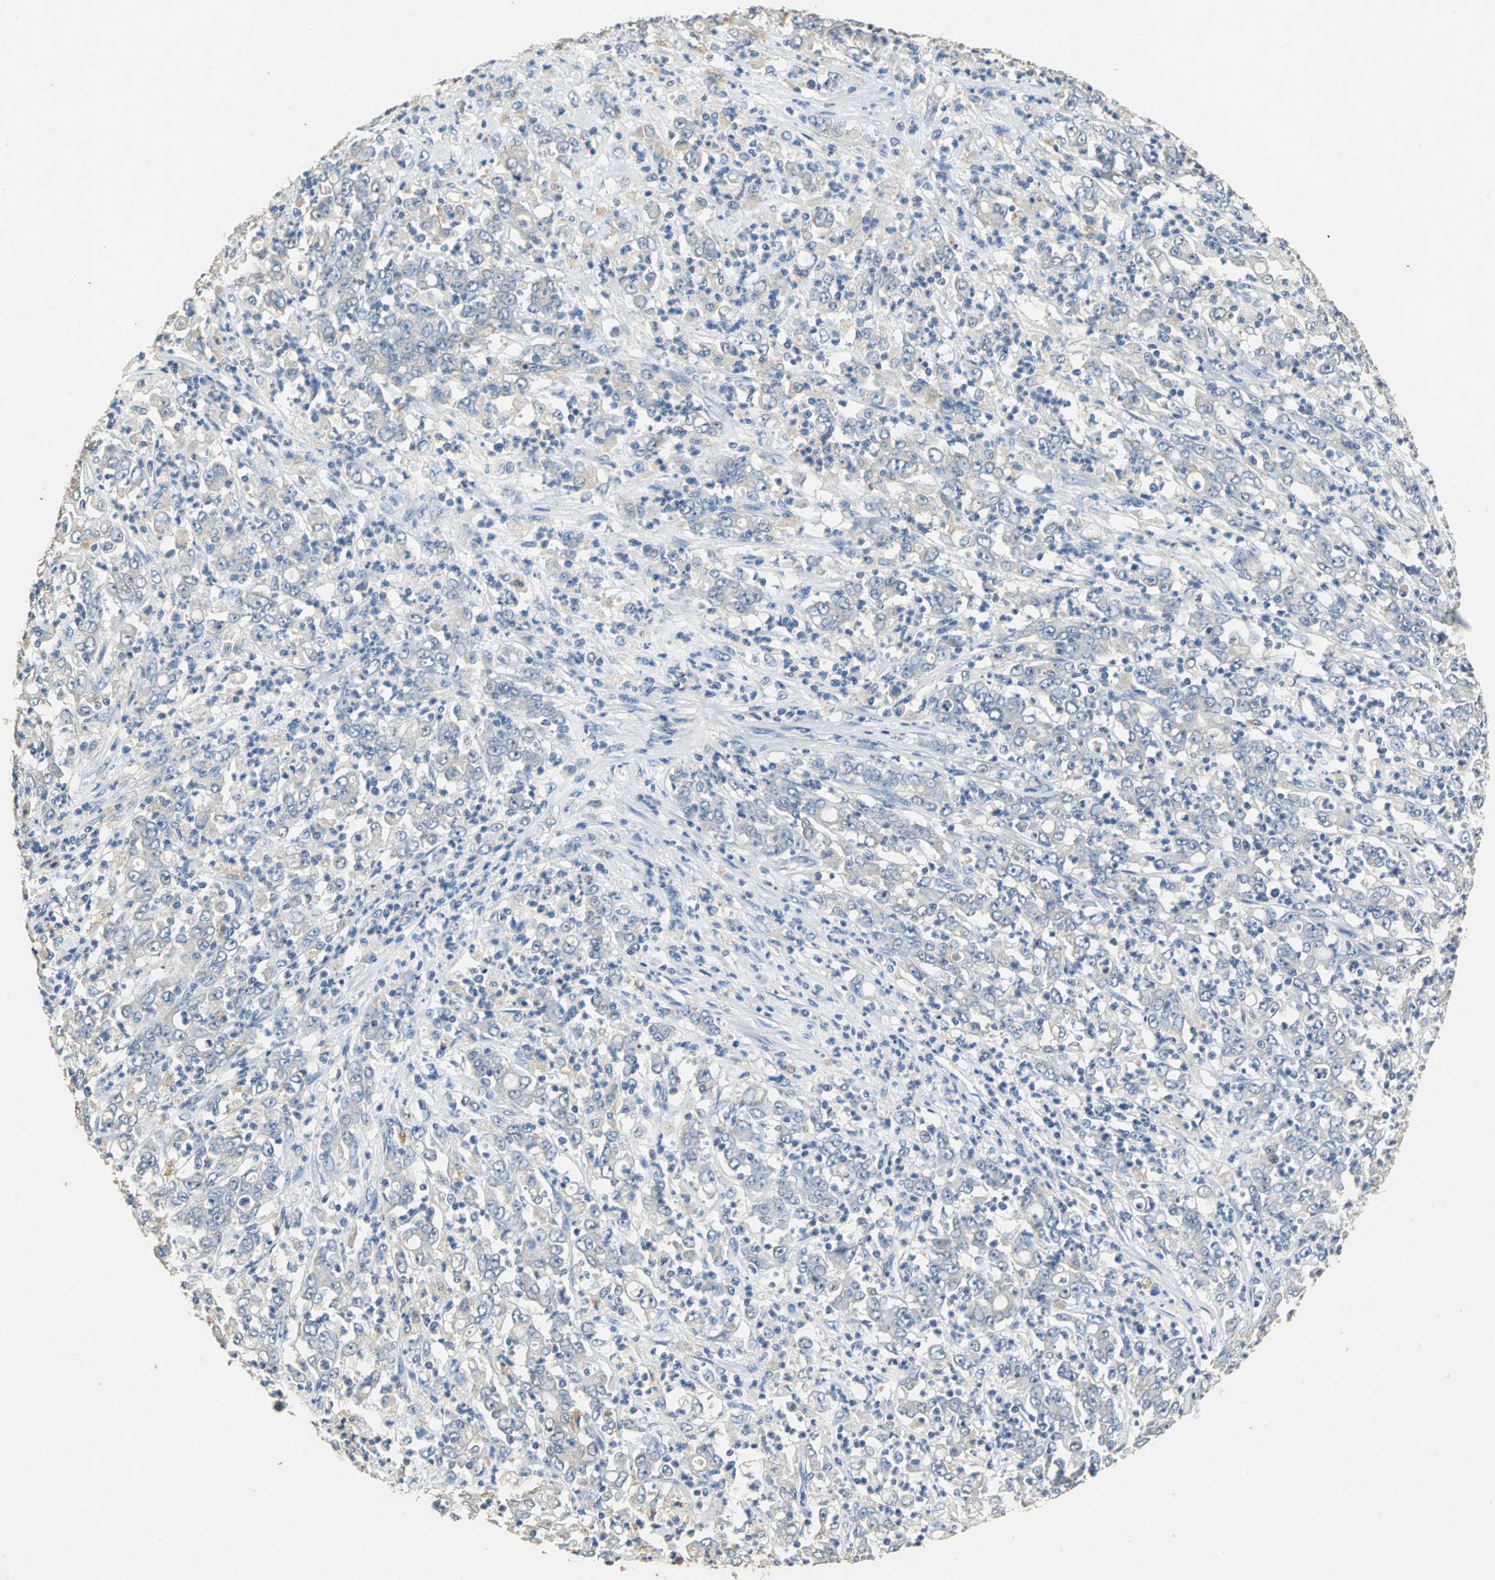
{"staining": {"intensity": "negative", "quantity": "none", "location": "none"}, "tissue": "stomach cancer", "cell_type": "Tumor cells", "image_type": "cancer", "snomed": [{"axis": "morphology", "description": "Adenocarcinoma, NOS"}, {"axis": "topography", "description": "Stomach, lower"}], "caption": "Immunohistochemistry histopathology image of human stomach cancer (adenocarcinoma) stained for a protein (brown), which shows no positivity in tumor cells.", "gene": "ADAMTS5", "patient": {"sex": "female", "age": 71}}